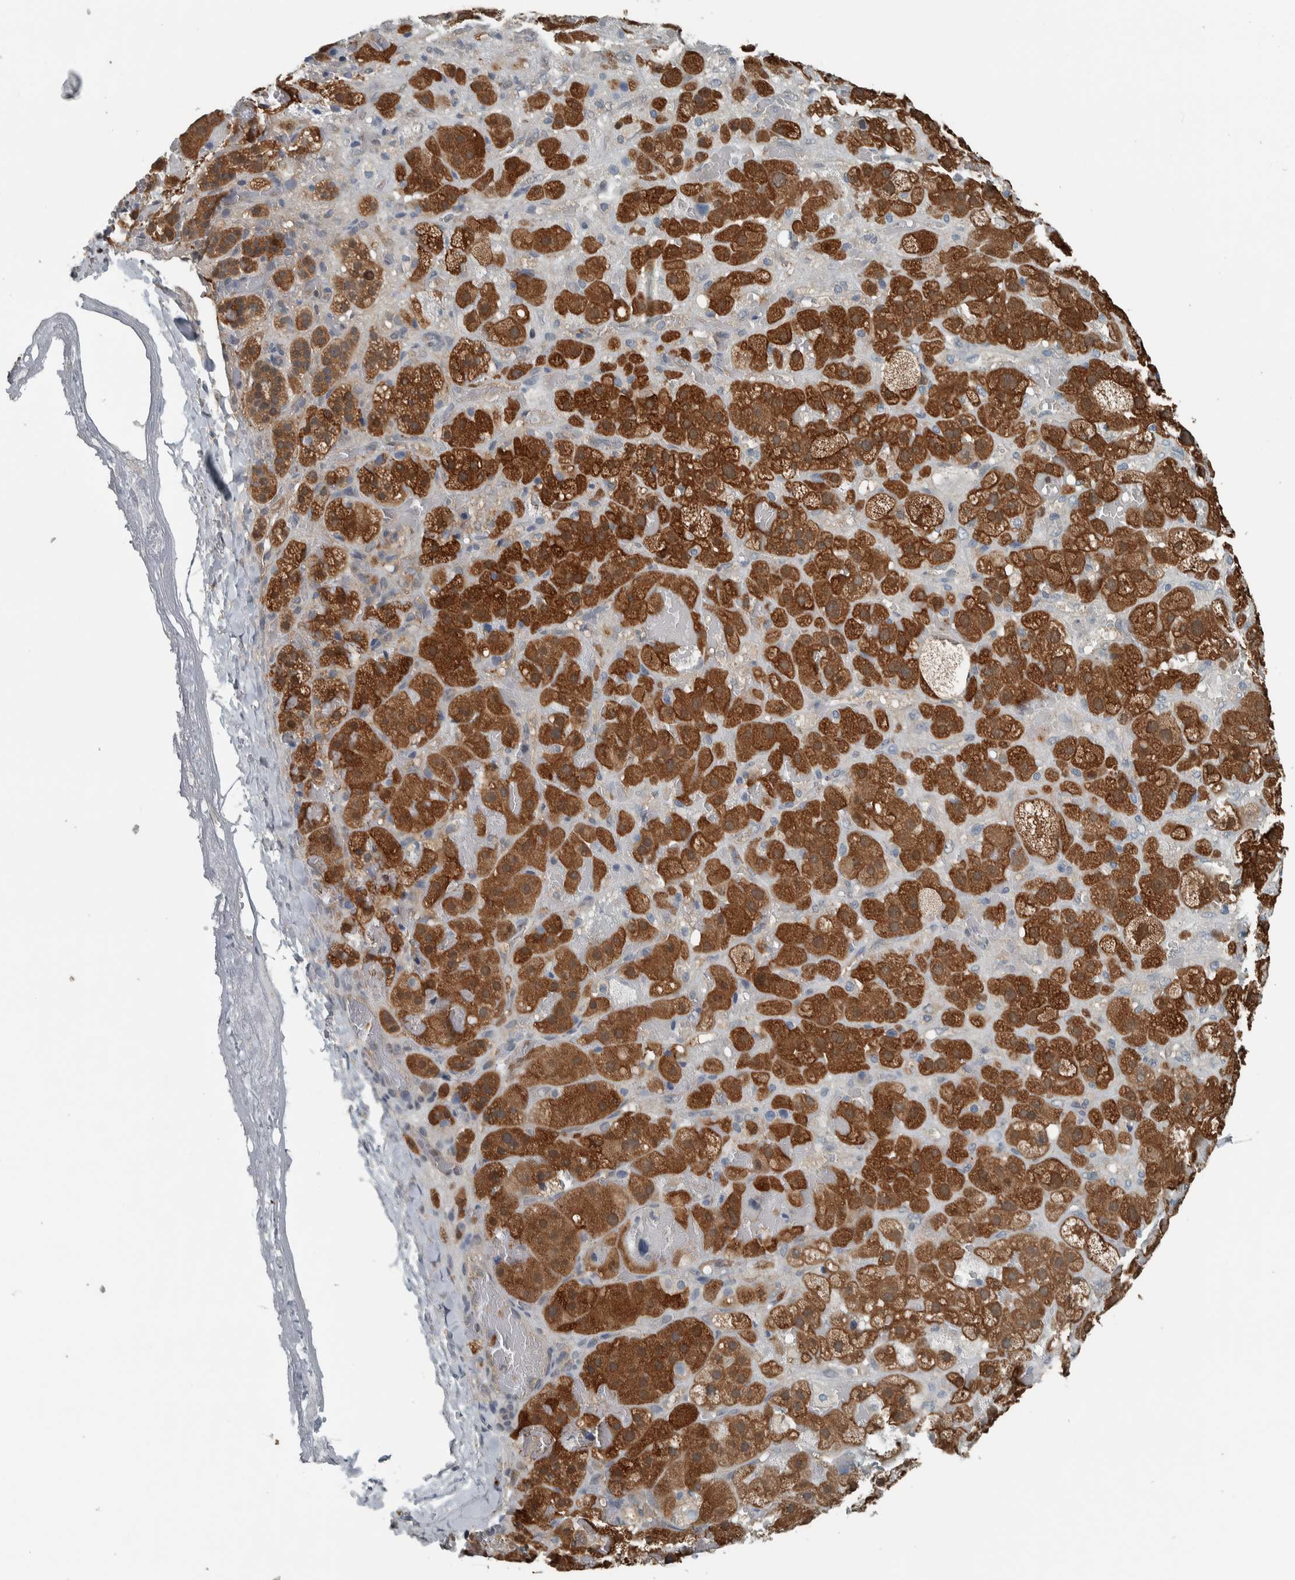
{"staining": {"intensity": "strong", "quantity": ">75%", "location": "cytoplasmic/membranous"}, "tissue": "adrenal gland", "cell_type": "Glandular cells", "image_type": "normal", "snomed": [{"axis": "morphology", "description": "Normal tissue, NOS"}, {"axis": "topography", "description": "Adrenal gland"}], "caption": "IHC photomicrograph of benign adrenal gland stained for a protein (brown), which reveals high levels of strong cytoplasmic/membranous expression in approximately >75% of glandular cells.", "gene": "ALAD", "patient": {"sex": "female", "age": 47}}